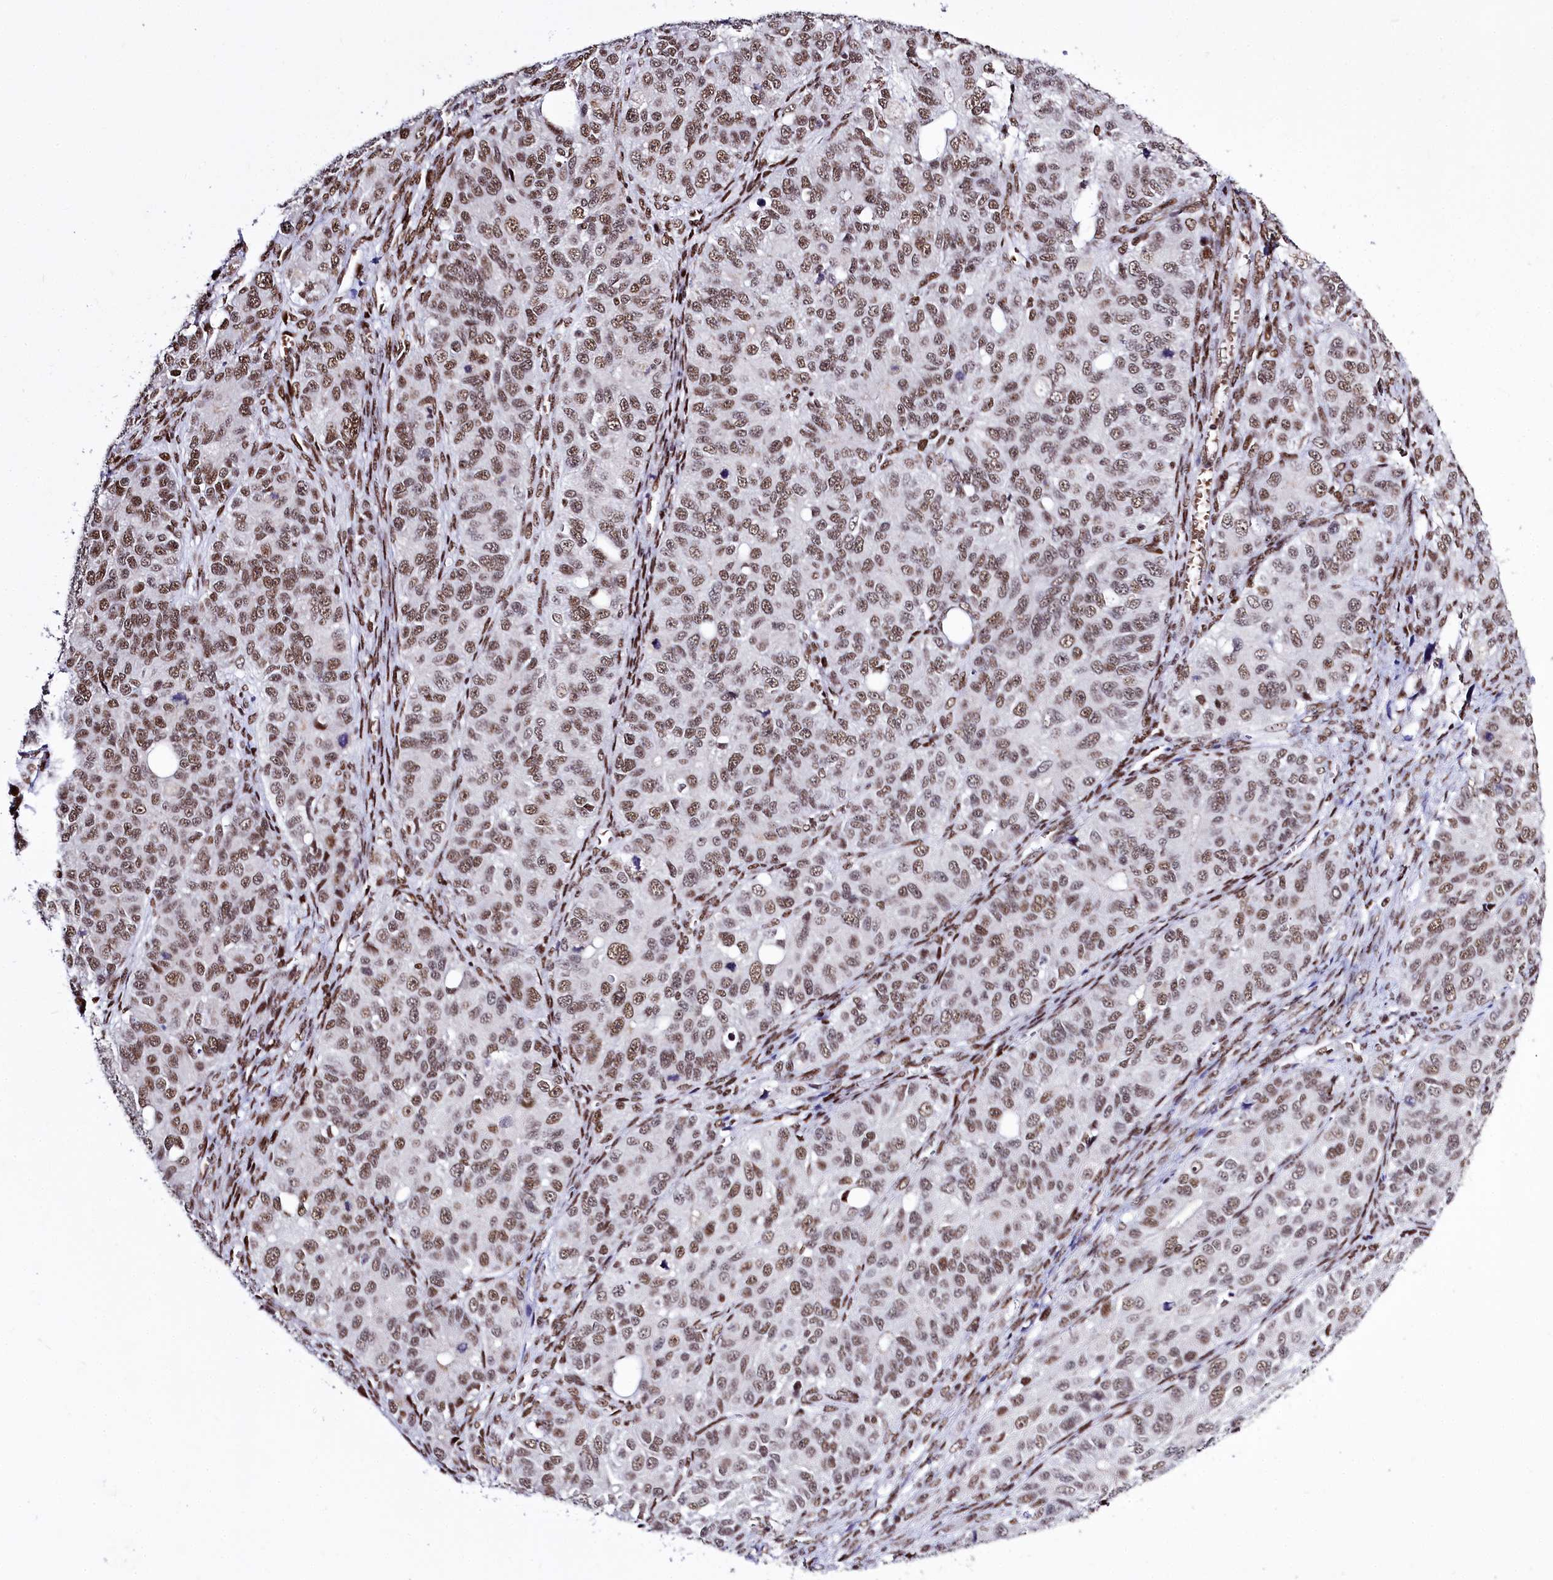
{"staining": {"intensity": "moderate", "quantity": ">75%", "location": "nuclear"}, "tissue": "ovarian cancer", "cell_type": "Tumor cells", "image_type": "cancer", "snomed": [{"axis": "morphology", "description": "Carcinoma, endometroid"}, {"axis": "topography", "description": "Ovary"}], "caption": "Endometroid carcinoma (ovarian) stained with immunohistochemistry shows moderate nuclear staining in about >75% of tumor cells.", "gene": "POU4F3", "patient": {"sex": "female", "age": 51}}